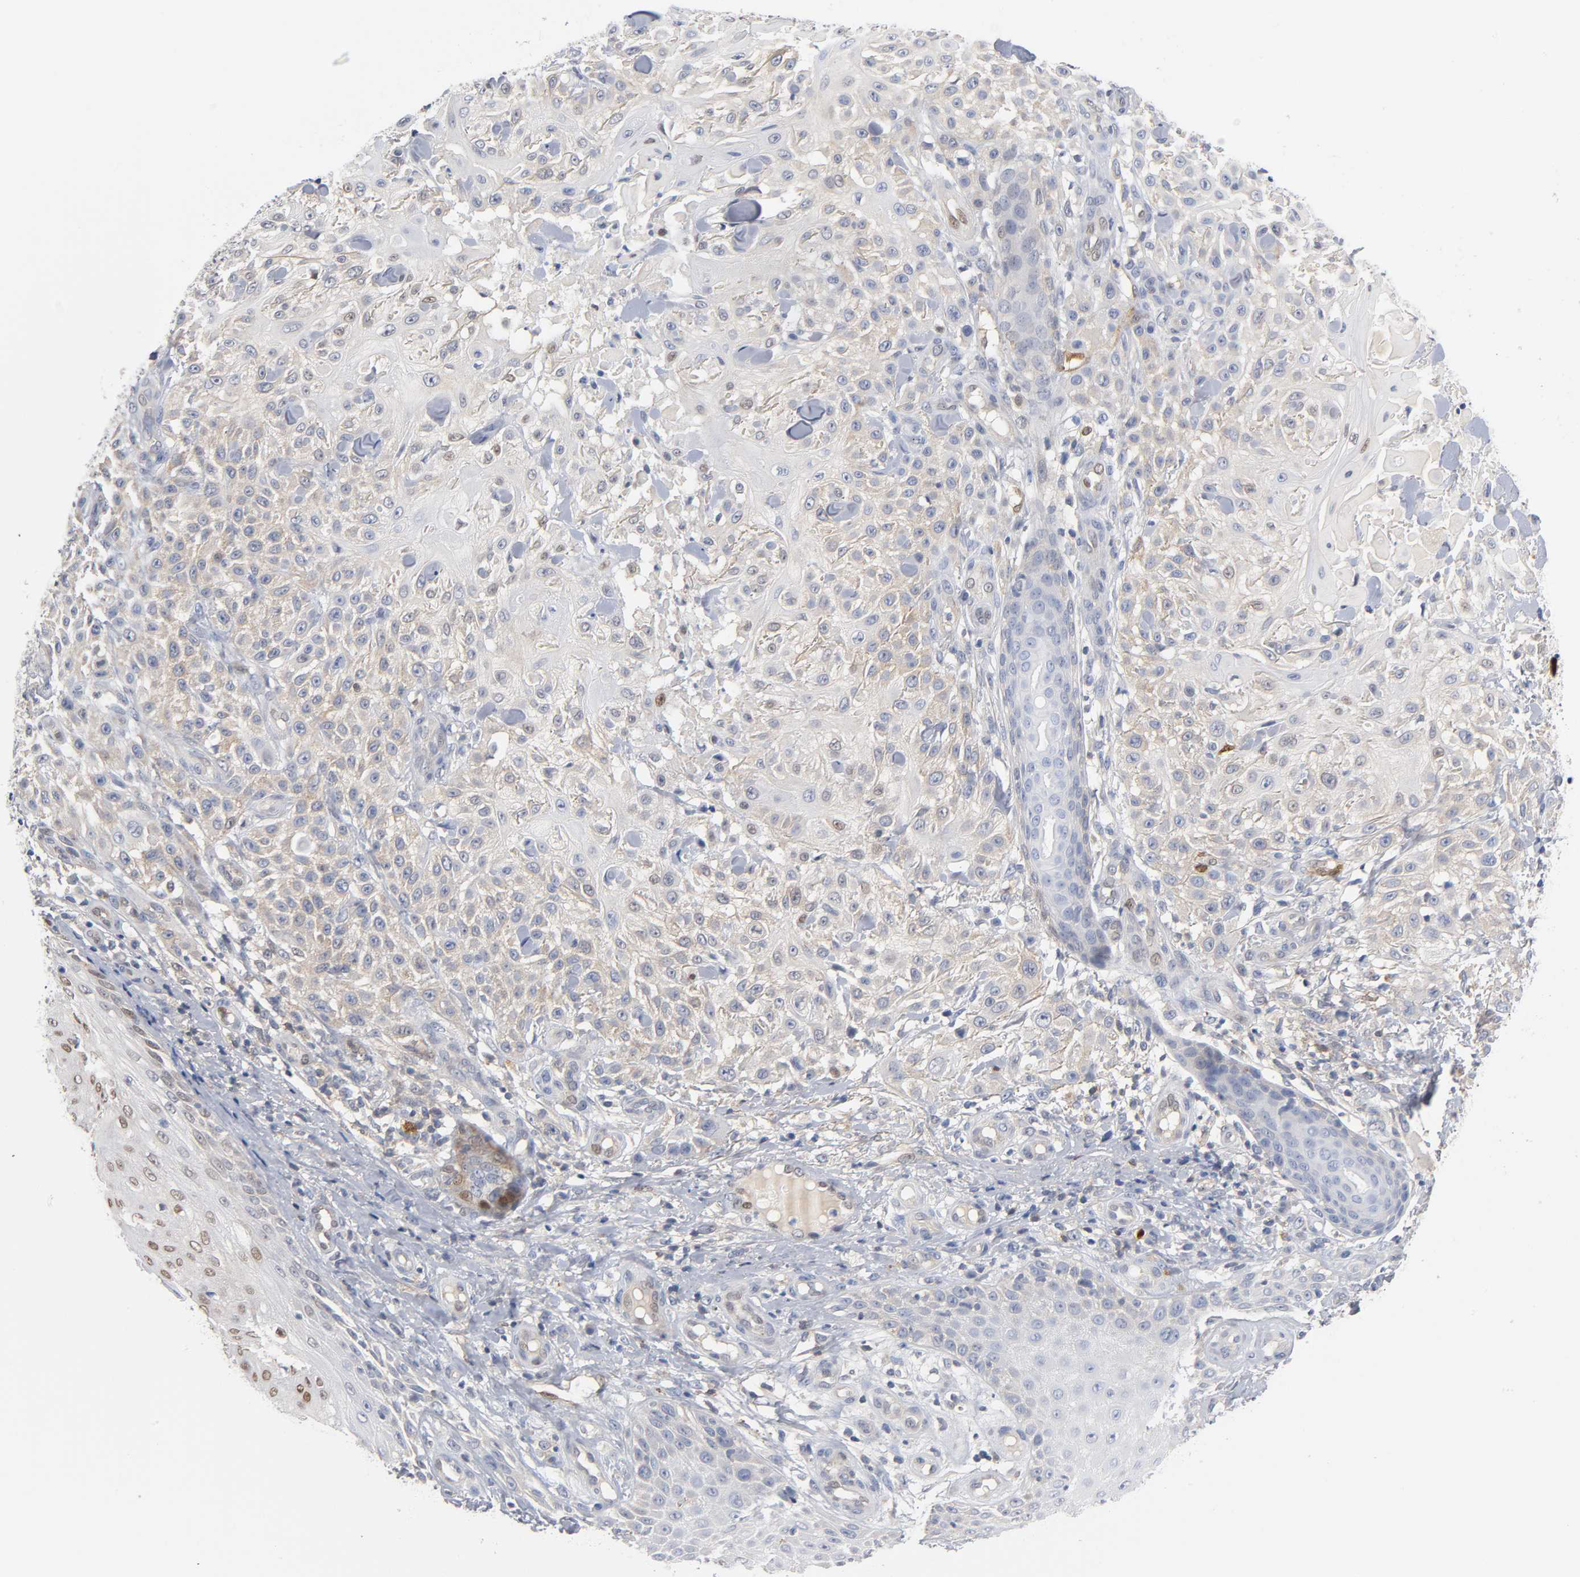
{"staining": {"intensity": "weak", "quantity": "25%-75%", "location": "cytoplasmic/membranous"}, "tissue": "skin cancer", "cell_type": "Tumor cells", "image_type": "cancer", "snomed": [{"axis": "morphology", "description": "Squamous cell carcinoma, NOS"}, {"axis": "topography", "description": "Skin"}], "caption": "Human skin cancer stained for a protein (brown) demonstrates weak cytoplasmic/membranous positive expression in about 25%-75% of tumor cells.", "gene": "NFATC1", "patient": {"sex": "female", "age": 42}}